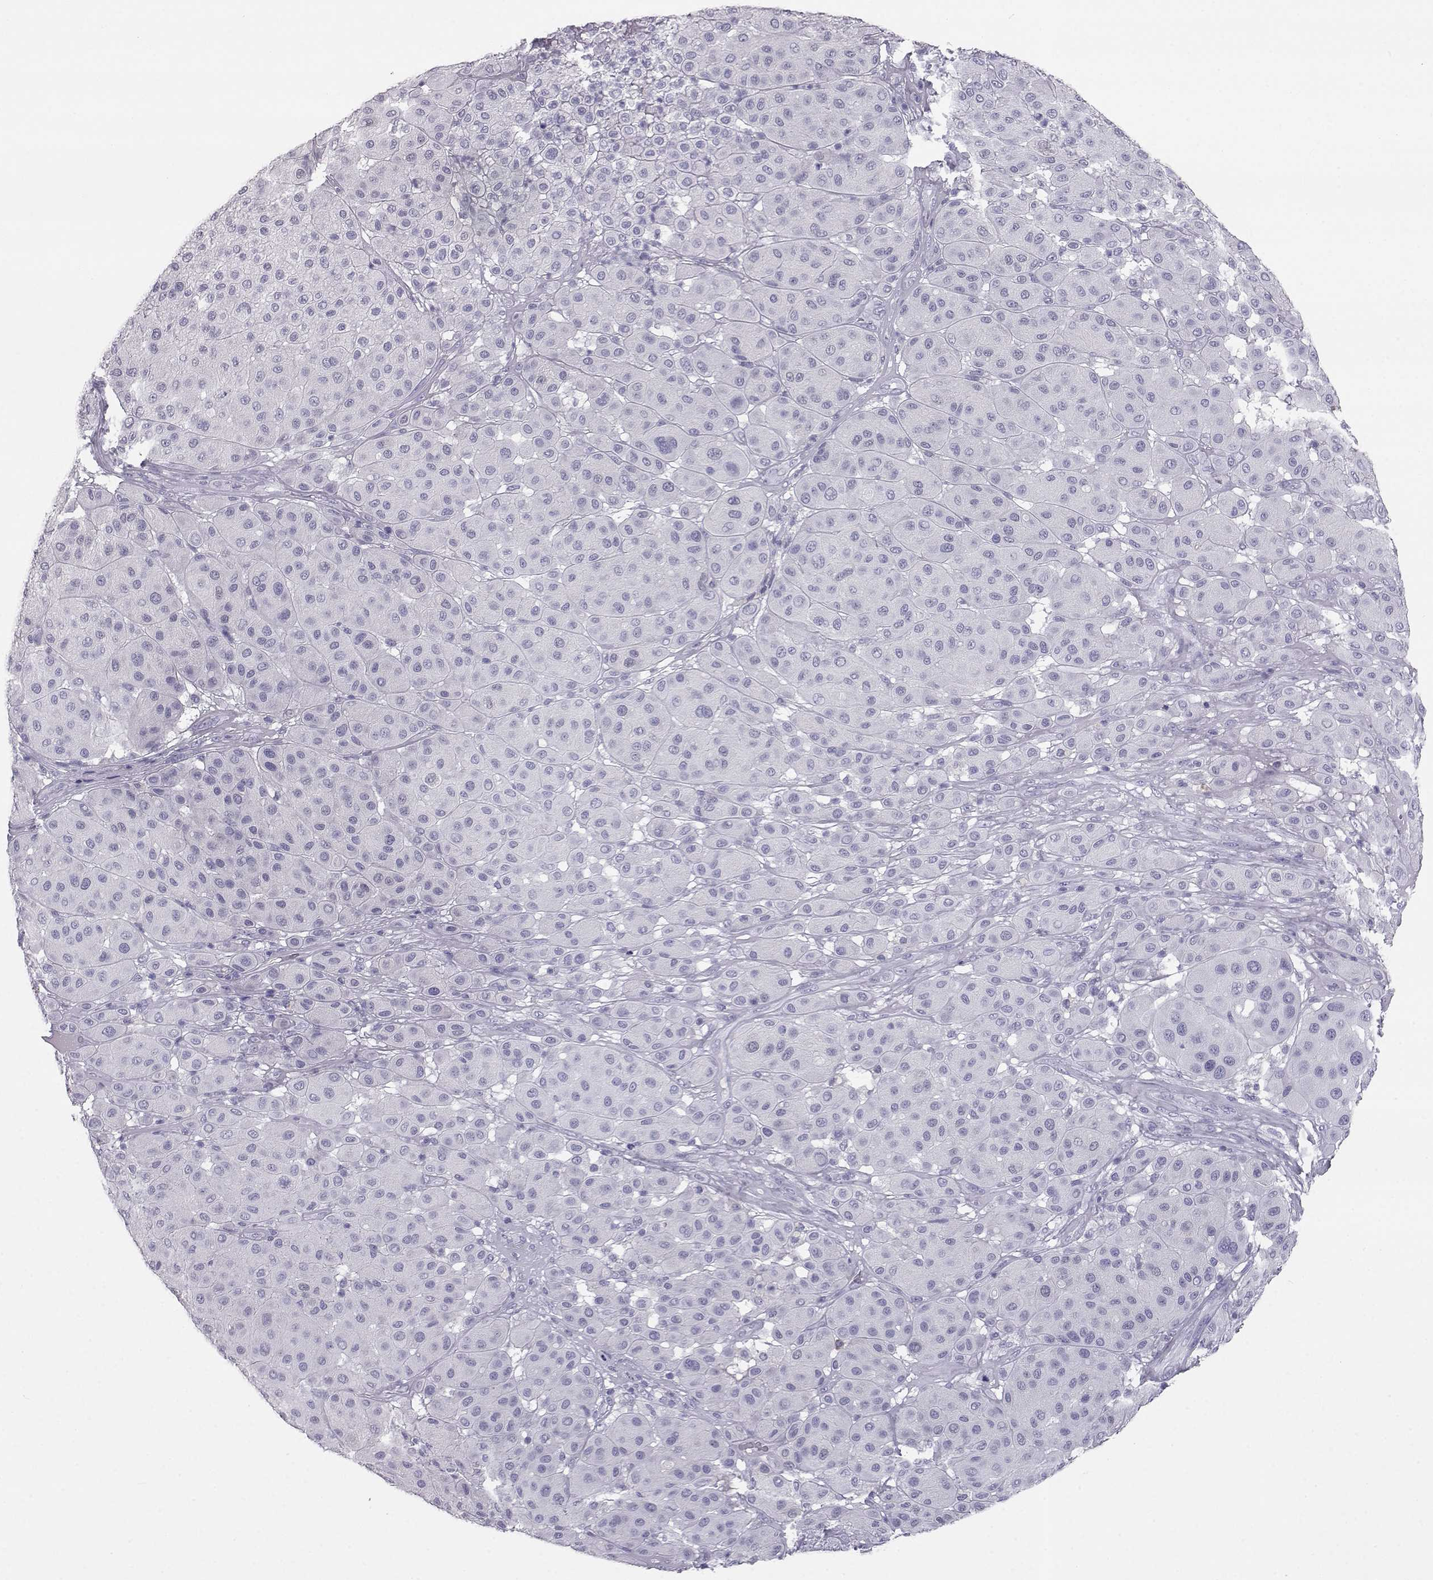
{"staining": {"intensity": "negative", "quantity": "none", "location": "none"}, "tissue": "melanoma", "cell_type": "Tumor cells", "image_type": "cancer", "snomed": [{"axis": "morphology", "description": "Malignant melanoma, Metastatic site"}, {"axis": "topography", "description": "Smooth muscle"}], "caption": "This image is of malignant melanoma (metastatic site) stained with immunohistochemistry (IHC) to label a protein in brown with the nuclei are counter-stained blue. There is no staining in tumor cells.", "gene": "ITLN2", "patient": {"sex": "male", "age": 41}}